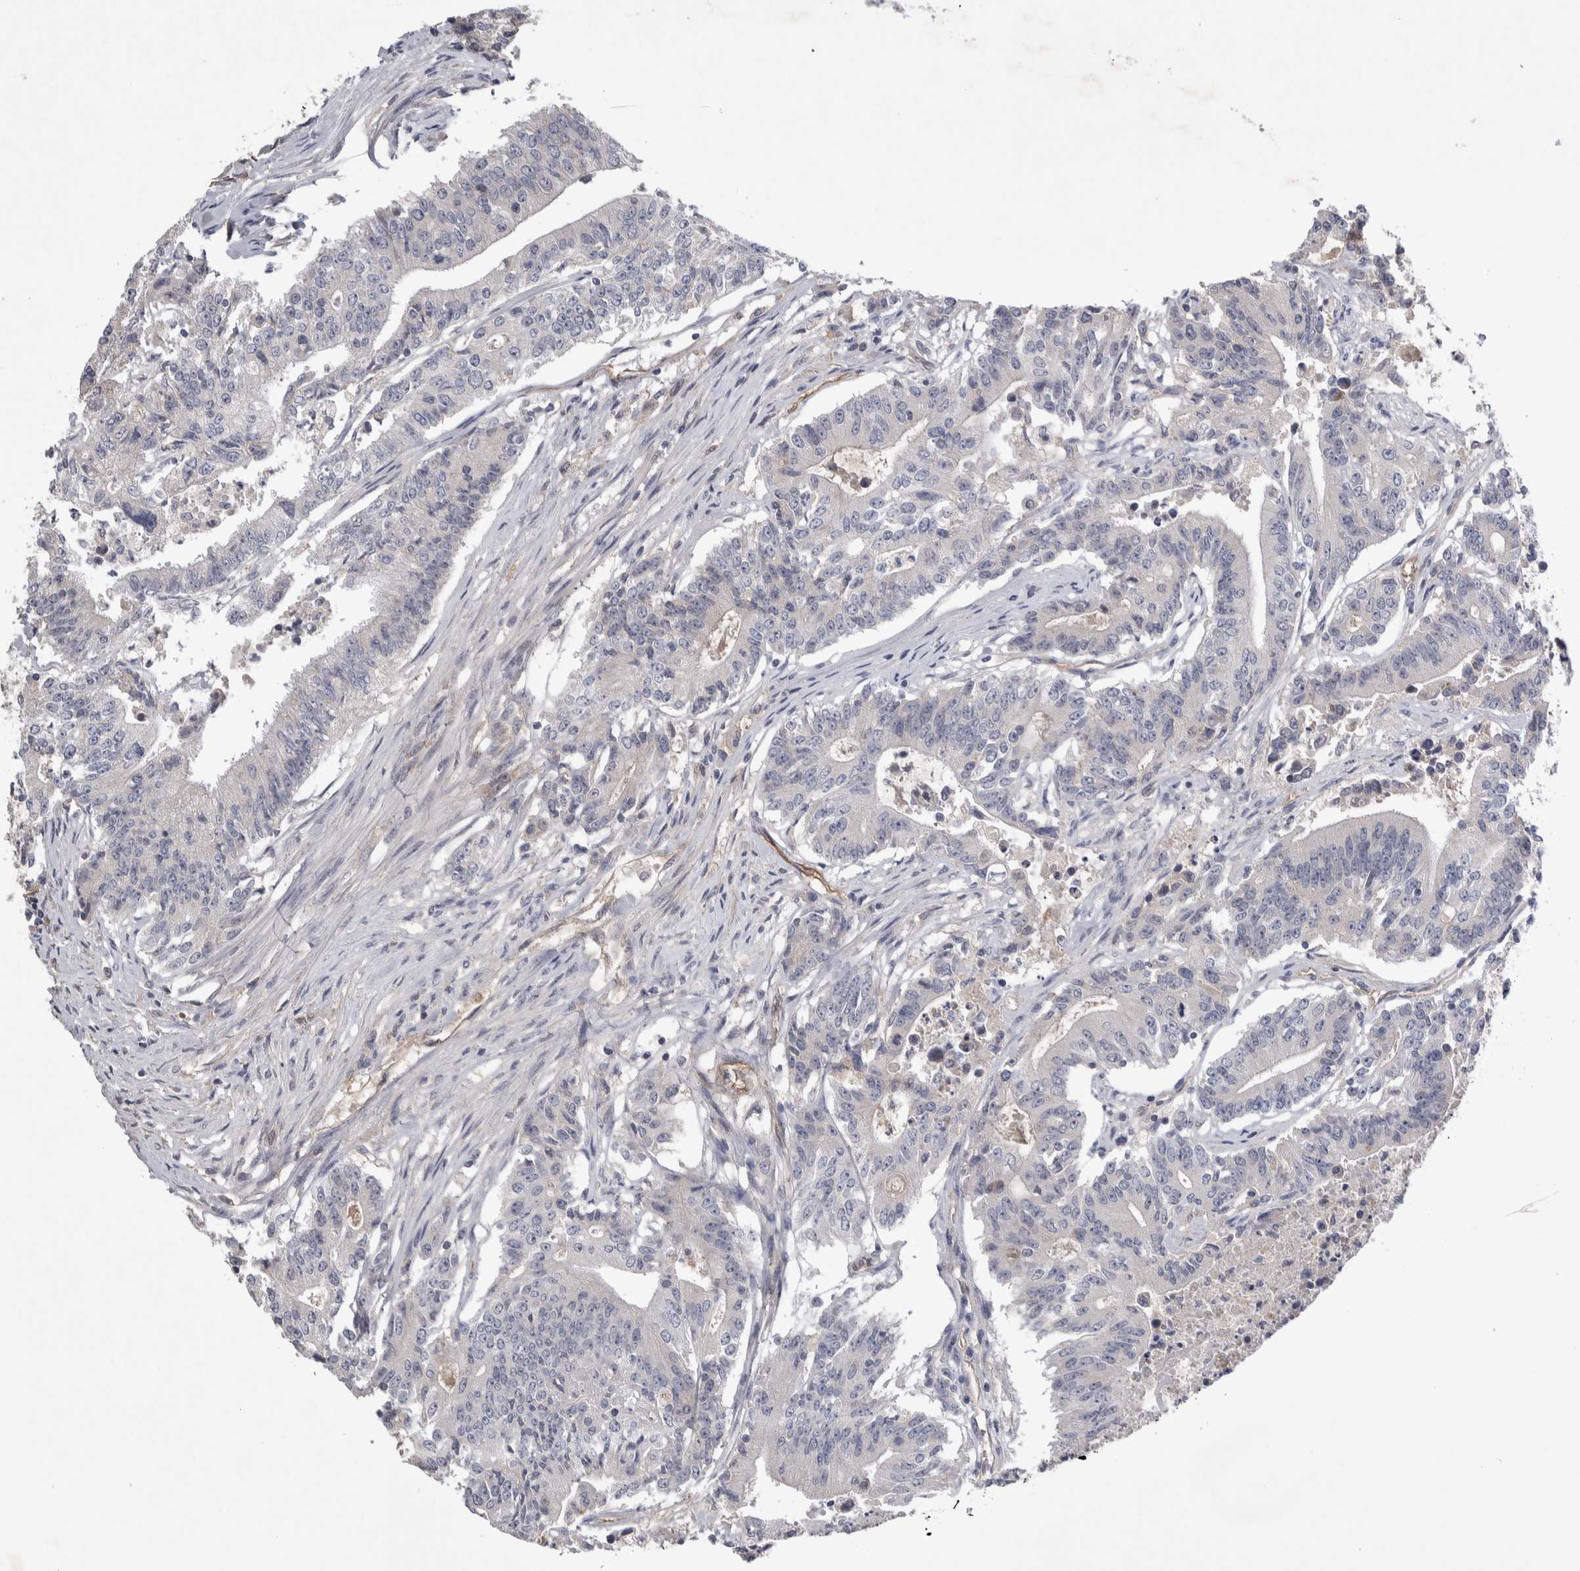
{"staining": {"intensity": "negative", "quantity": "none", "location": "none"}, "tissue": "colorectal cancer", "cell_type": "Tumor cells", "image_type": "cancer", "snomed": [{"axis": "morphology", "description": "Adenocarcinoma, NOS"}, {"axis": "topography", "description": "Colon"}], "caption": "This is an immunohistochemistry (IHC) histopathology image of colorectal cancer (adenocarcinoma). There is no expression in tumor cells.", "gene": "CEP131", "patient": {"sex": "female", "age": 77}}